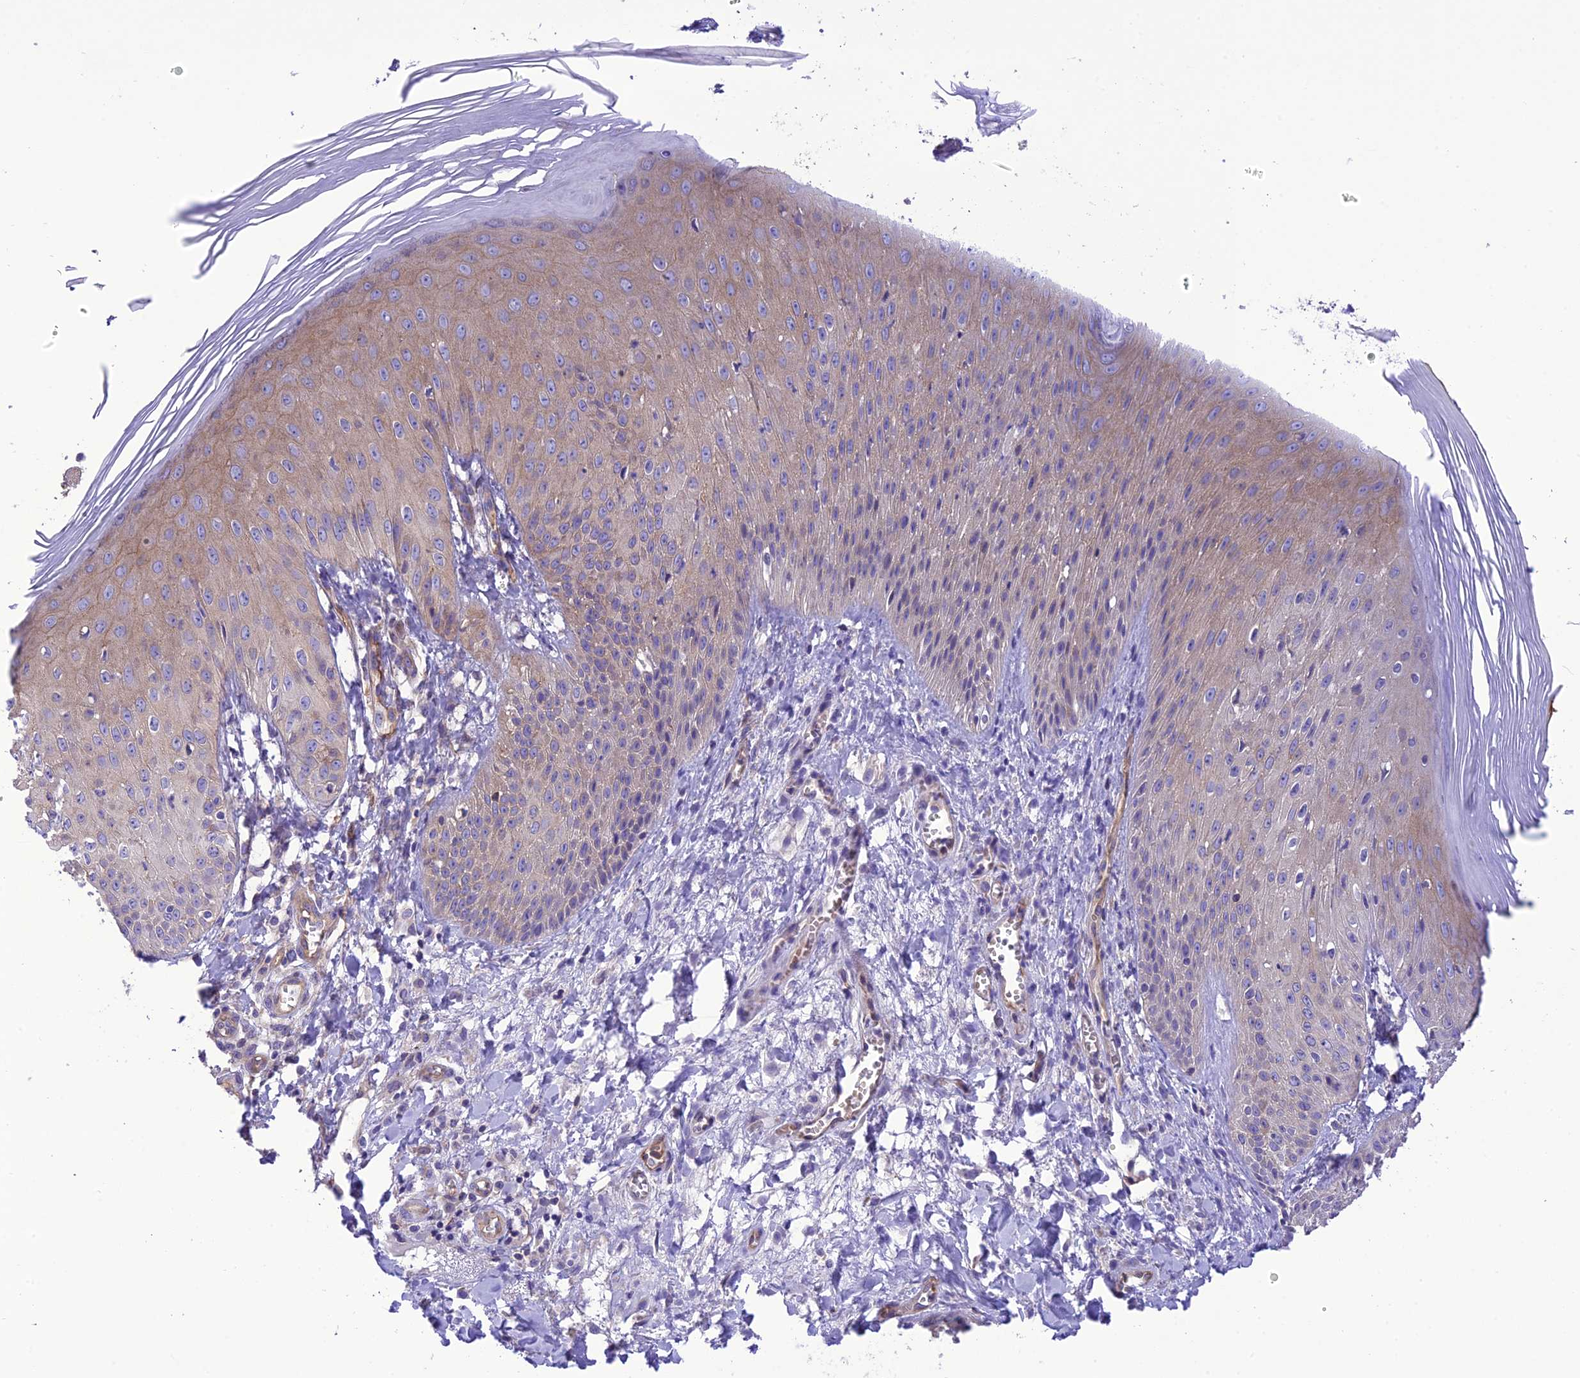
{"staining": {"intensity": "moderate", "quantity": "25%-75%", "location": "cytoplasmic/membranous"}, "tissue": "skin", "cell_type": "Epidermal cells", "image_type": "normal", "snomed": [{"axis": "morphology", "description": "Normal tissue, NOS"}, {"axis": "morphology", "description": "Inflammation, NOS"}, {"axis": "topography", "description": "Soft tissue"}, {"axis": "topography", "description": "Anal"}], "caption": "Moderate cytoplasmic/membranous protein staining is present in about 25%-75% of epidermal cells in skin. (Brightfield microscopy of DAB IHC at high magnification).", "gene": "PPFIA3", "patient": {"sex": "female", "age": 15}}